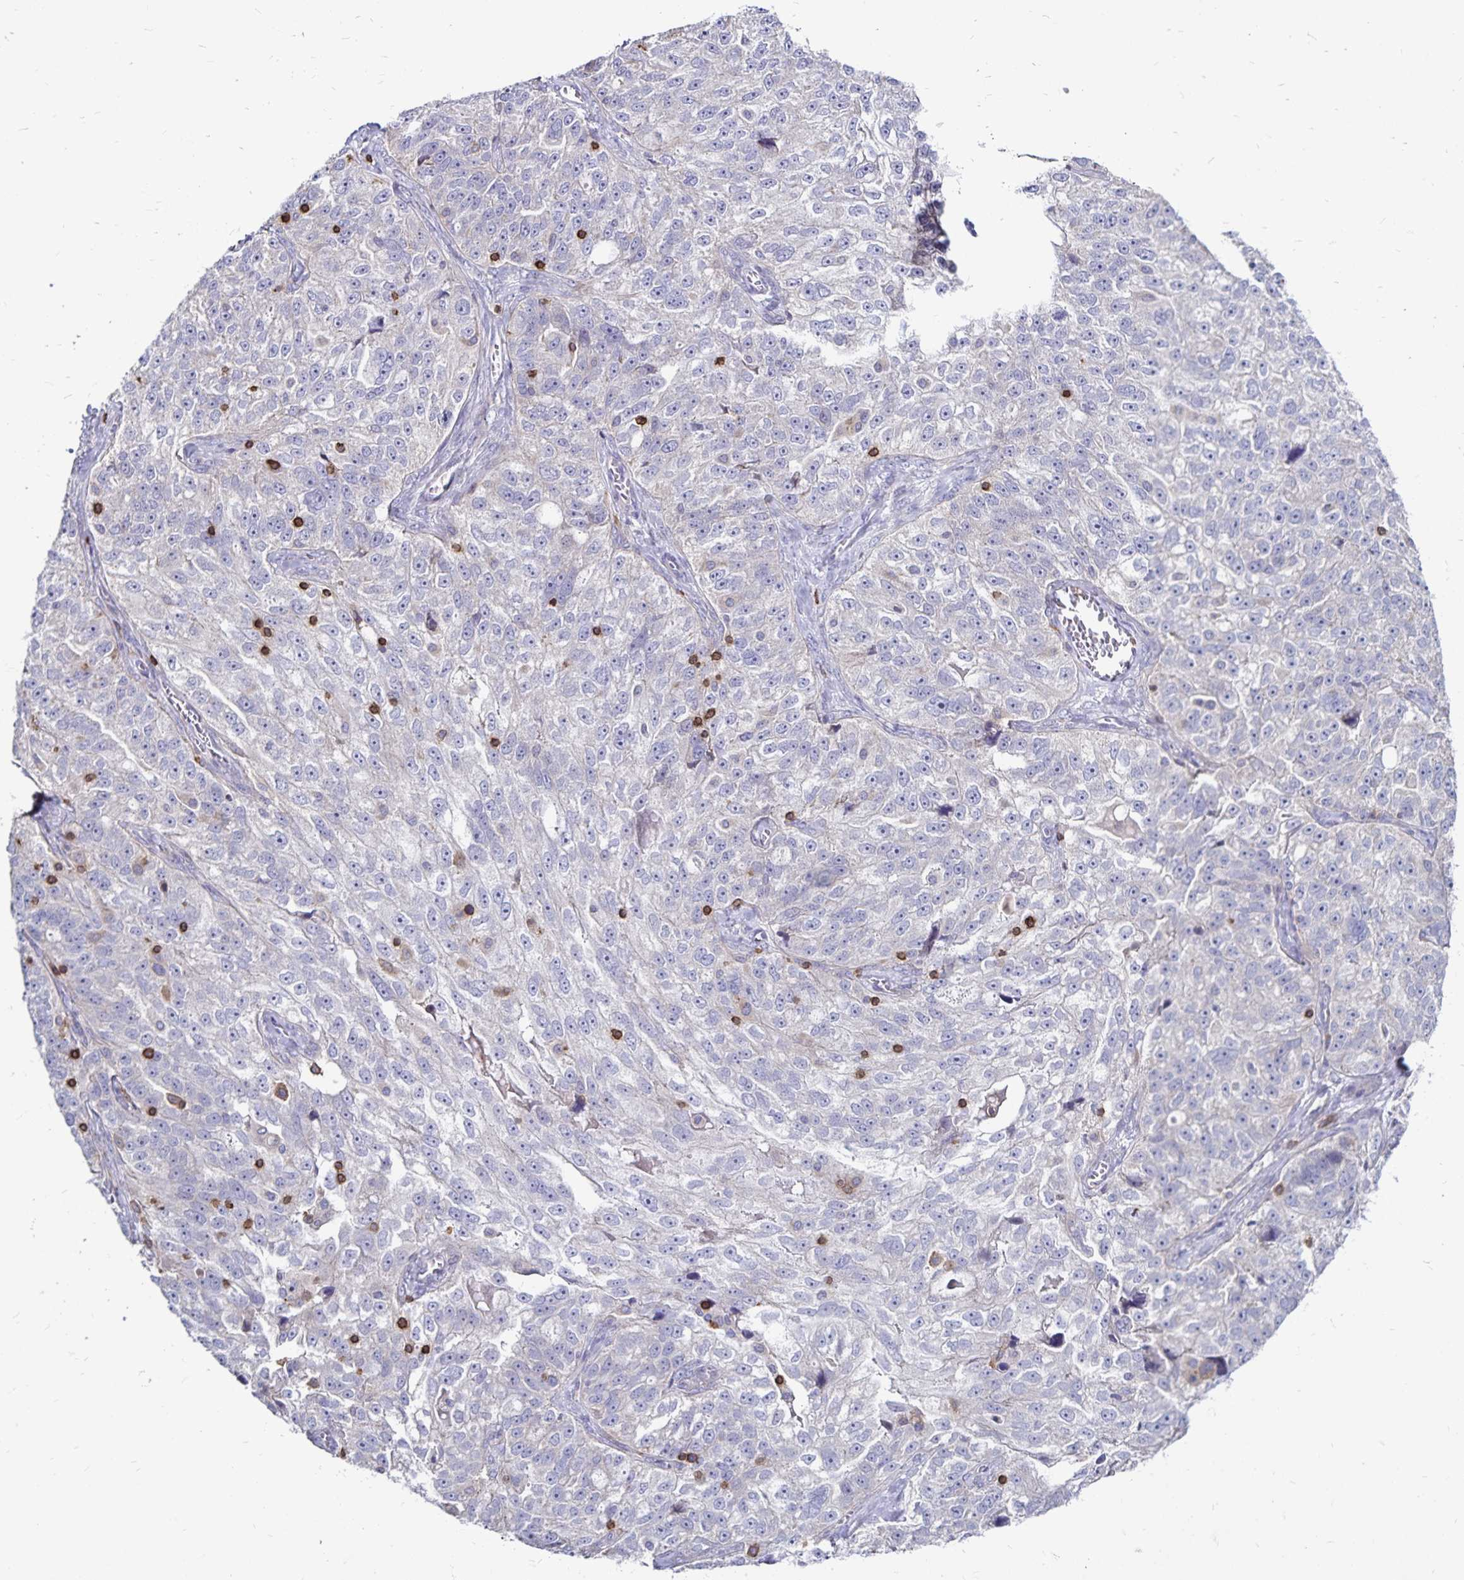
{"staining": {"intensity": "negative", "quantity": "none", "location": "none"}, "tissue": "ovarian cancer", "cell_type": "Tumor cells", "image_type": "cancer", "snomed": [{"axis": "morphology", "description": "Cystadenocarcinoma, serous, NOS"}, {"axis": "topography", "description": "Ovary"}], "caption": "A high-resolution micrograph shows immunohistochemistry staining of serous cystadenocarcinoma (ovarian), which displays no significant staining in tumor cells. (DAB (3,3'-diaminobenzidine) IHC, high magnification).", "gene": "NAGPA", "patient": {"sex": "female", "age": 51}}